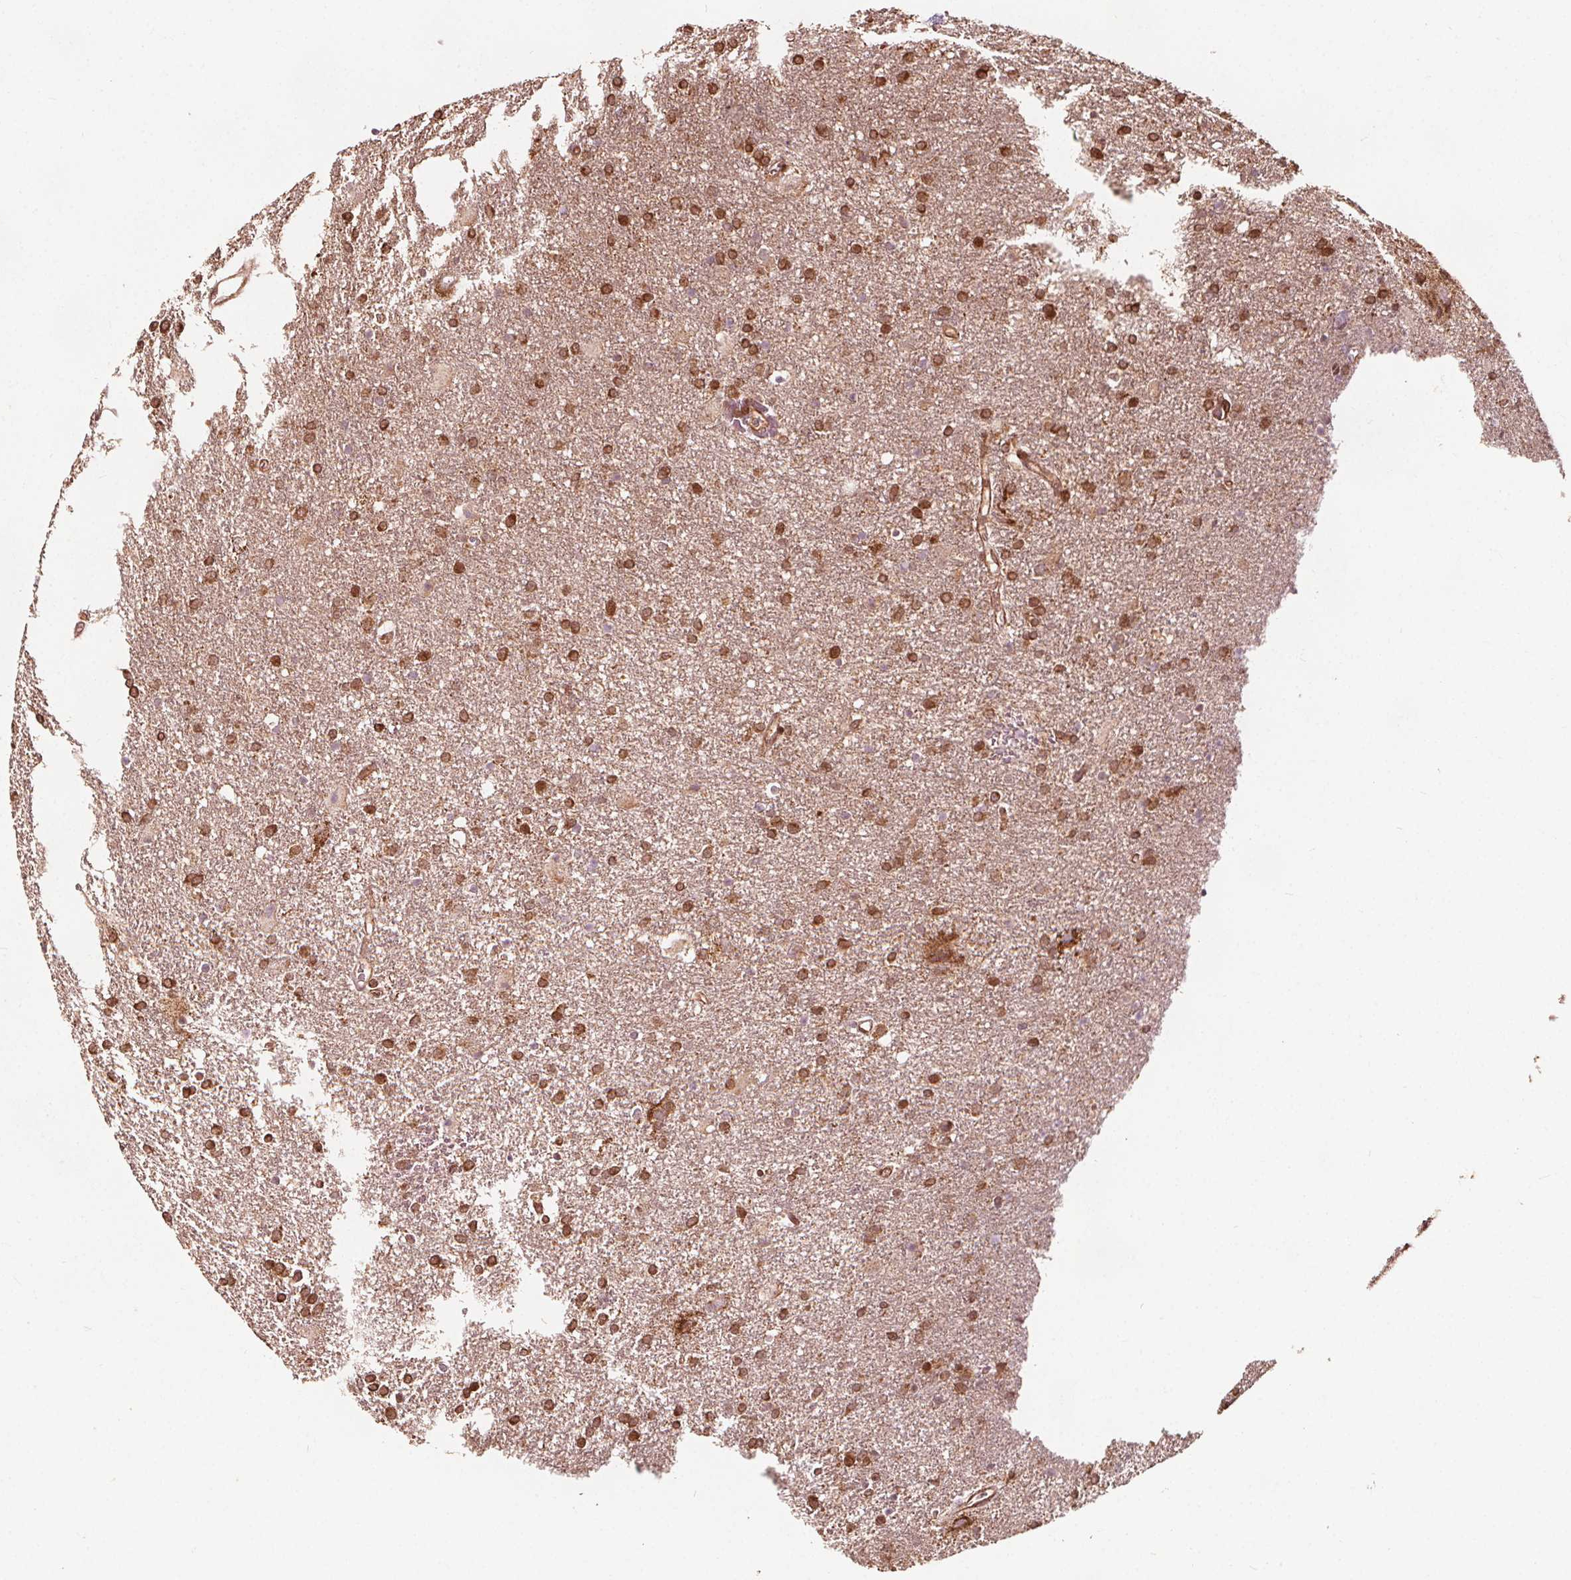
{"staining": {"intensity": "moderate", "quantity": ">75%", "location": "cytoplasmic/membranous,nuclear"}, "tissue": "glioma", "cell_type": "Tumor cells", "image_type": "cancer", "snomed": [{"axis": "morphology", "description": "Glioma, malignant, Low grade"}, {"axis": "topography", "description": "Brain"}], "caption": "Immunohistochemical staining of human malignant glioma (low-grade) displays medium levels of moderate cytoplasmic/membranous and nuclear positivity in about >75% of tumor cells.", "gene": "AIP", "patient": {"sex": "male", "age": 66}}